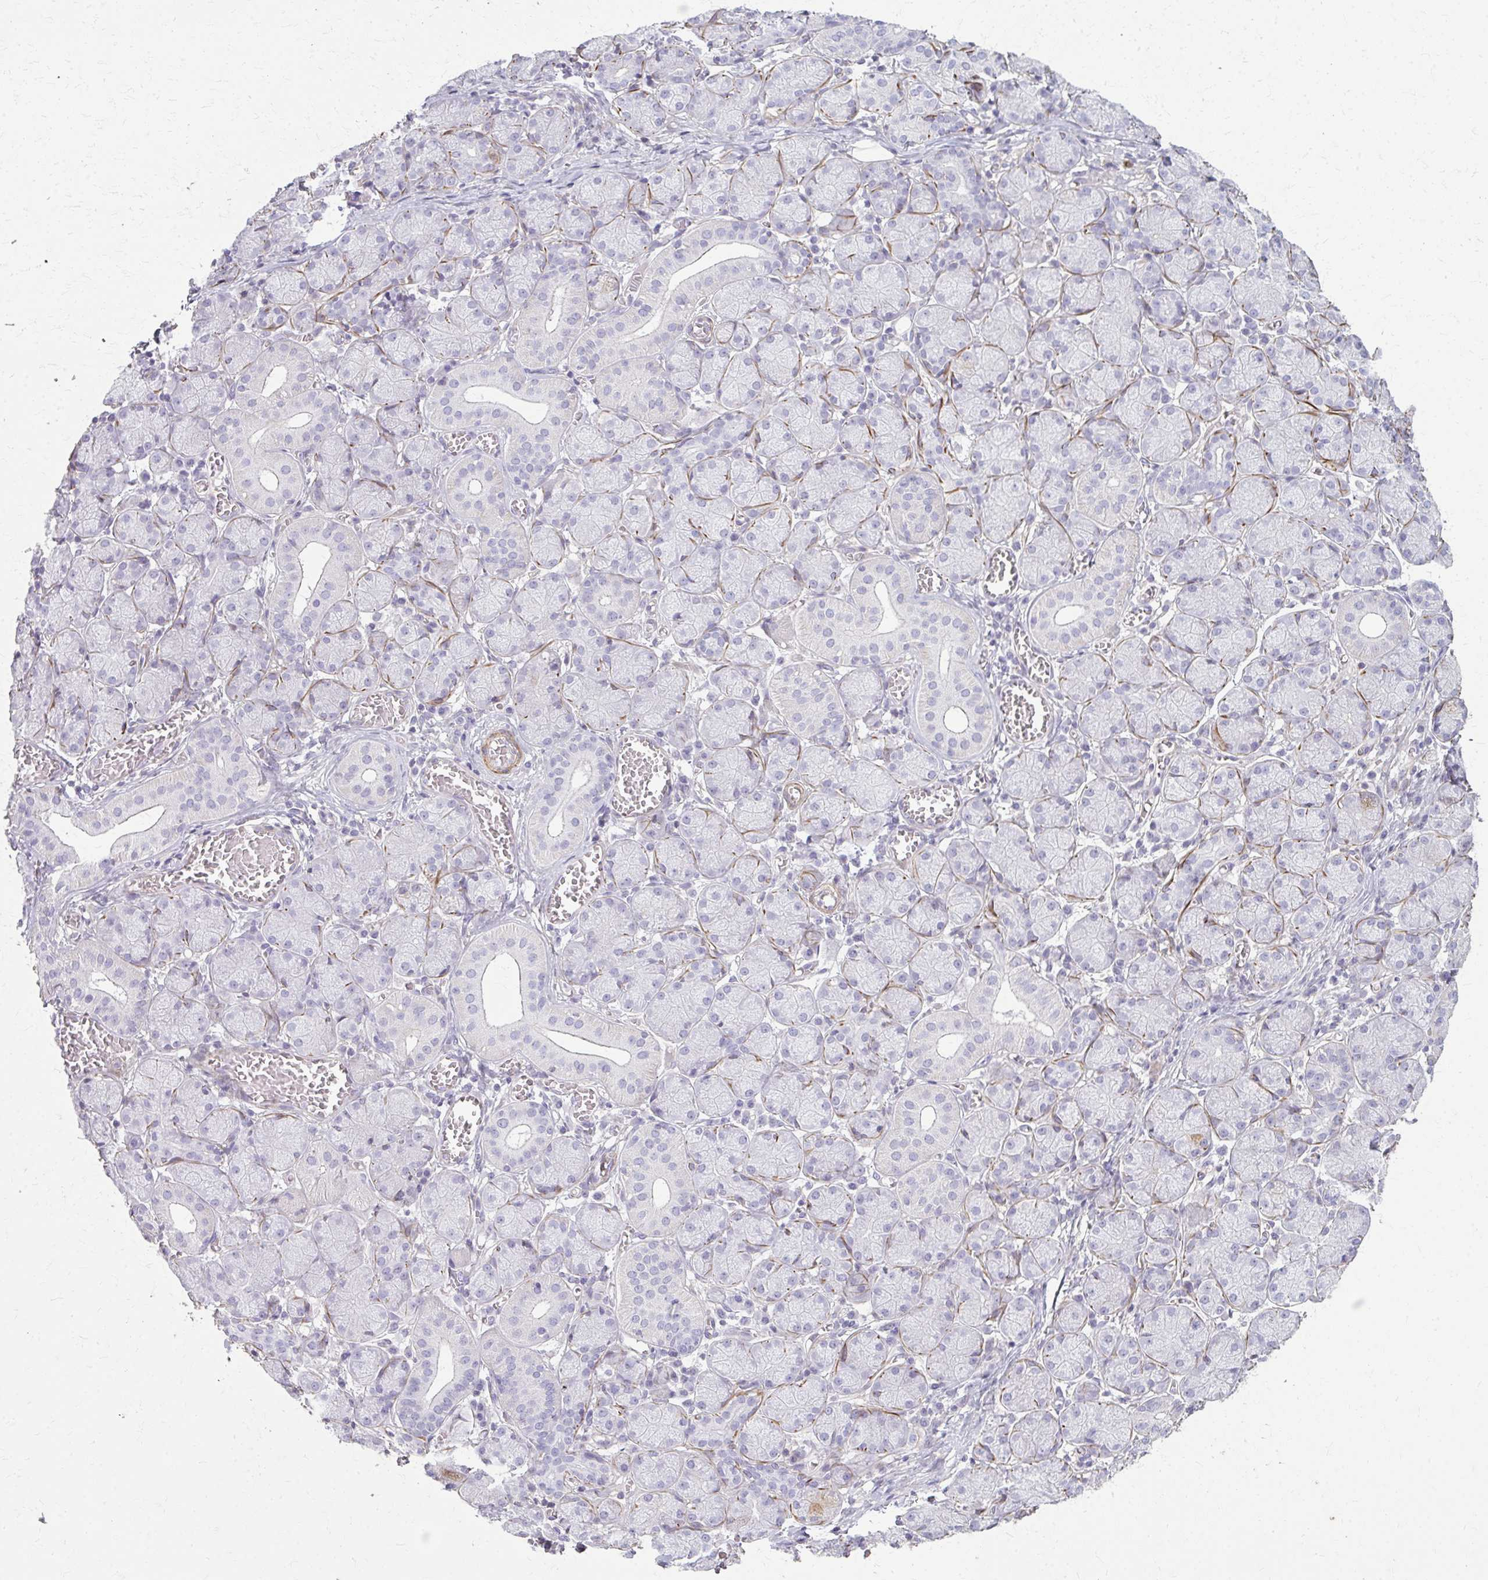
{"staining": {"intensity": "negative", "quantity": "none", "location": "none"}, "tissue": "salivary gland", "cell_type": "Glandular cells", "image_type": "normal", "snomed": [{"axis": "morphology", "description": "Normal tissue, NOS"}, {"axis": "topography", "description": "Salivary gland"}], "caption": "Glandular cells are negative for brown protein staining in normal salivary gland. The staining was performed using DAB to visualize the protein expression in brown, while the nuclei were stained in blue with hematoxylin (Magnification: 20x).", "gene": "TENM4", "patient": {"sex": "female", "age": 24}}